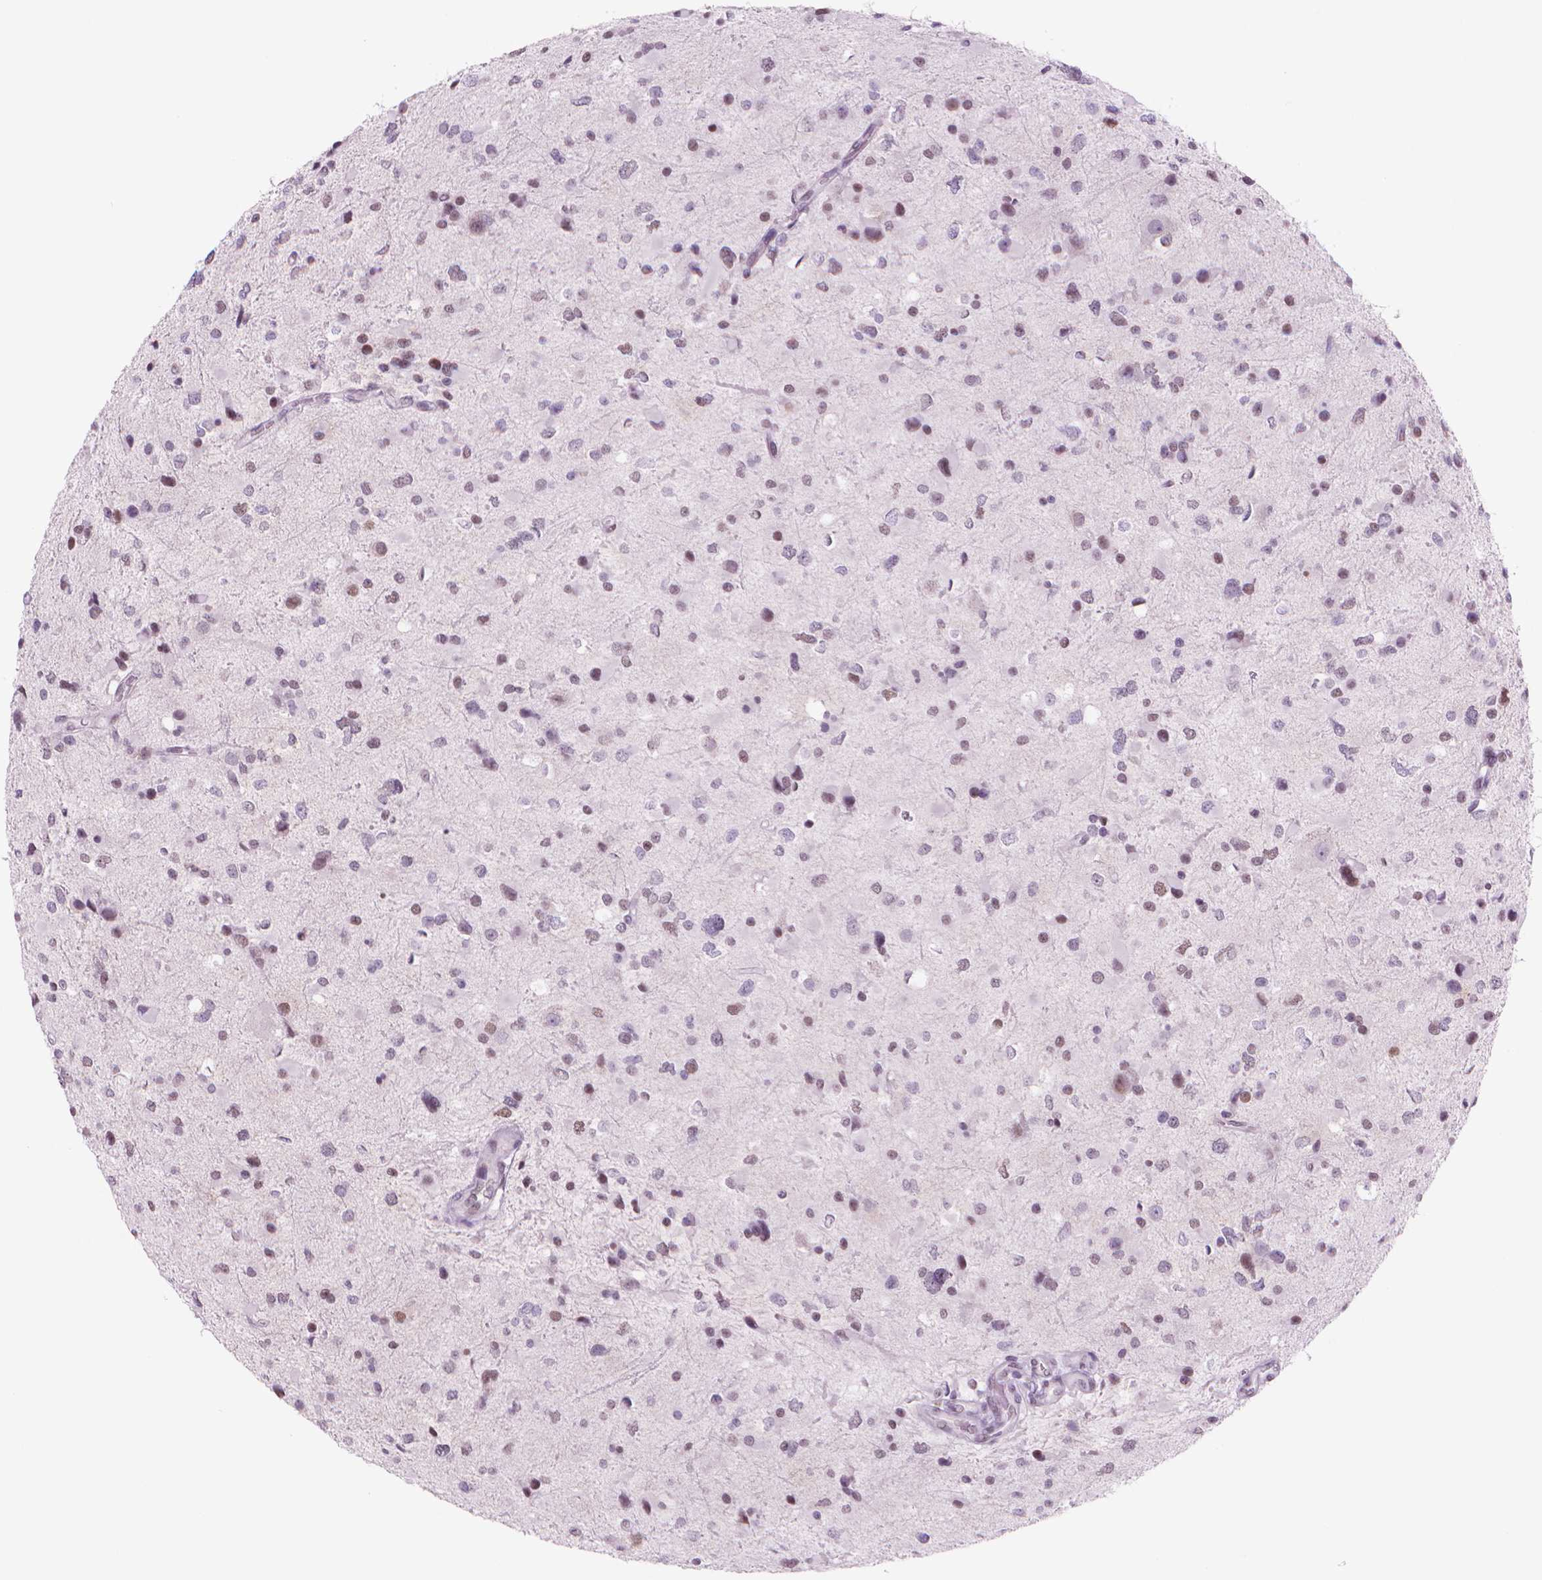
{"staining": {"intensity": "moderate", "quantity": "25%-75%", "location": "nuclear"}, "tissue": "glioma", "cell_type": "Tumor cells", "image_type": "cancer", "snomed": [{"axis": "morphology", "description": "Glioma, malignant, Low grade"}, {"axis": "topography", "description": "Brain"}], "caption": "This micrograph exhibits immunohistochemistry staining of glioma, with medium moderate nuclear positivity in approximately 25%-75% of tumor cells.", "gene": "POLR3D", "patient": {"sex": "female", "age": 32}}